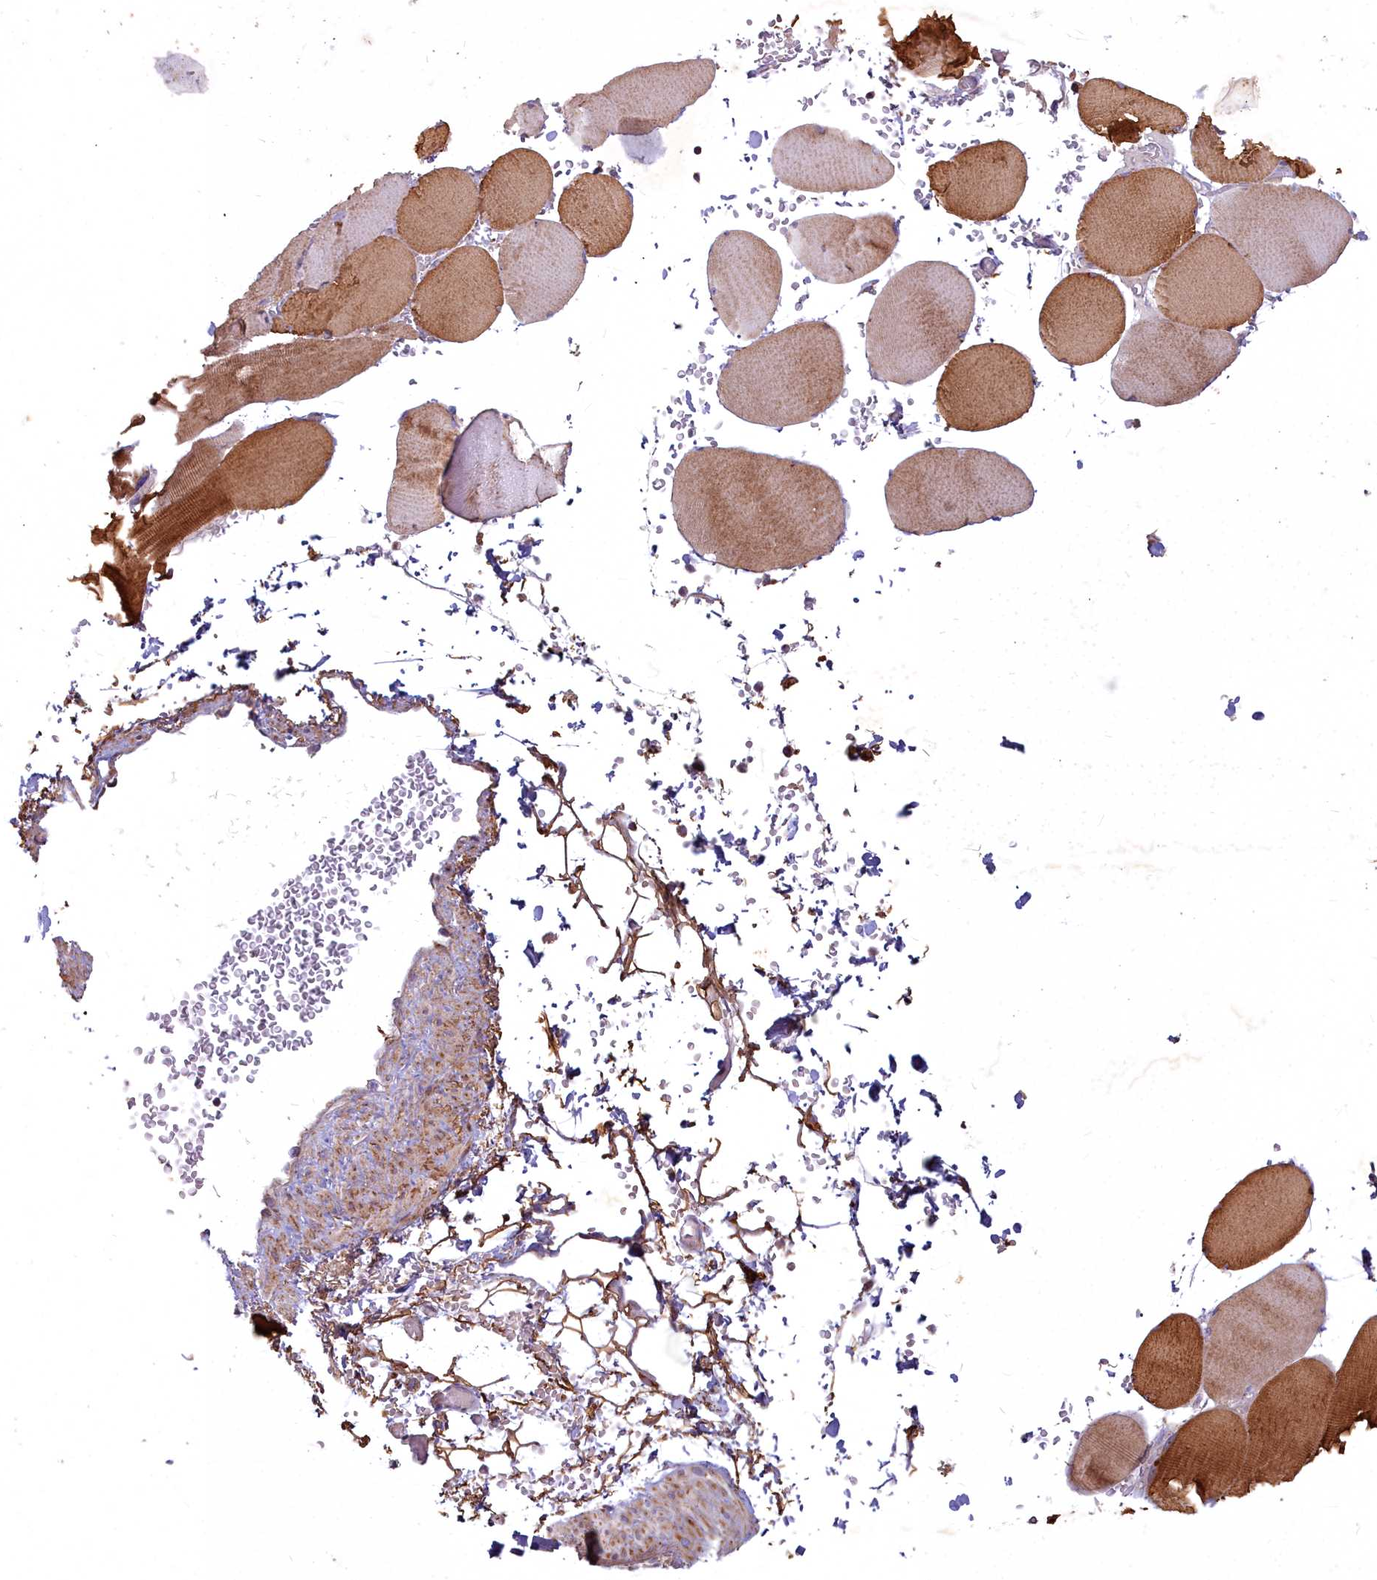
{"staining": {"intensity": "strong", "quantity": ">75%", "location": "cytoplasmic/membranous"}, "tissue": "skeletal muscle", "cell_type": "Myocytes", "image_type": "normal", "snomed": [{"axis": "morphology", "description": "Normal tissue, NOS"}, {"axis": "topography", "description": "Skeletal muscle"}, {"axis": "topography", "description": "Head-Neck"}], "caption": "Immunohistochemistry of benign human skeletal muscle displays high levels of strong cytoplasmic/membranous expression in approximately >75% of myocytes. The protein of interest is stained brown, and the nuclei are stained in blue (DAB IHC with brightfield microscopy, high magnification).", "gene": "COX11", "patient": {"sex": "male", "age": 66}}